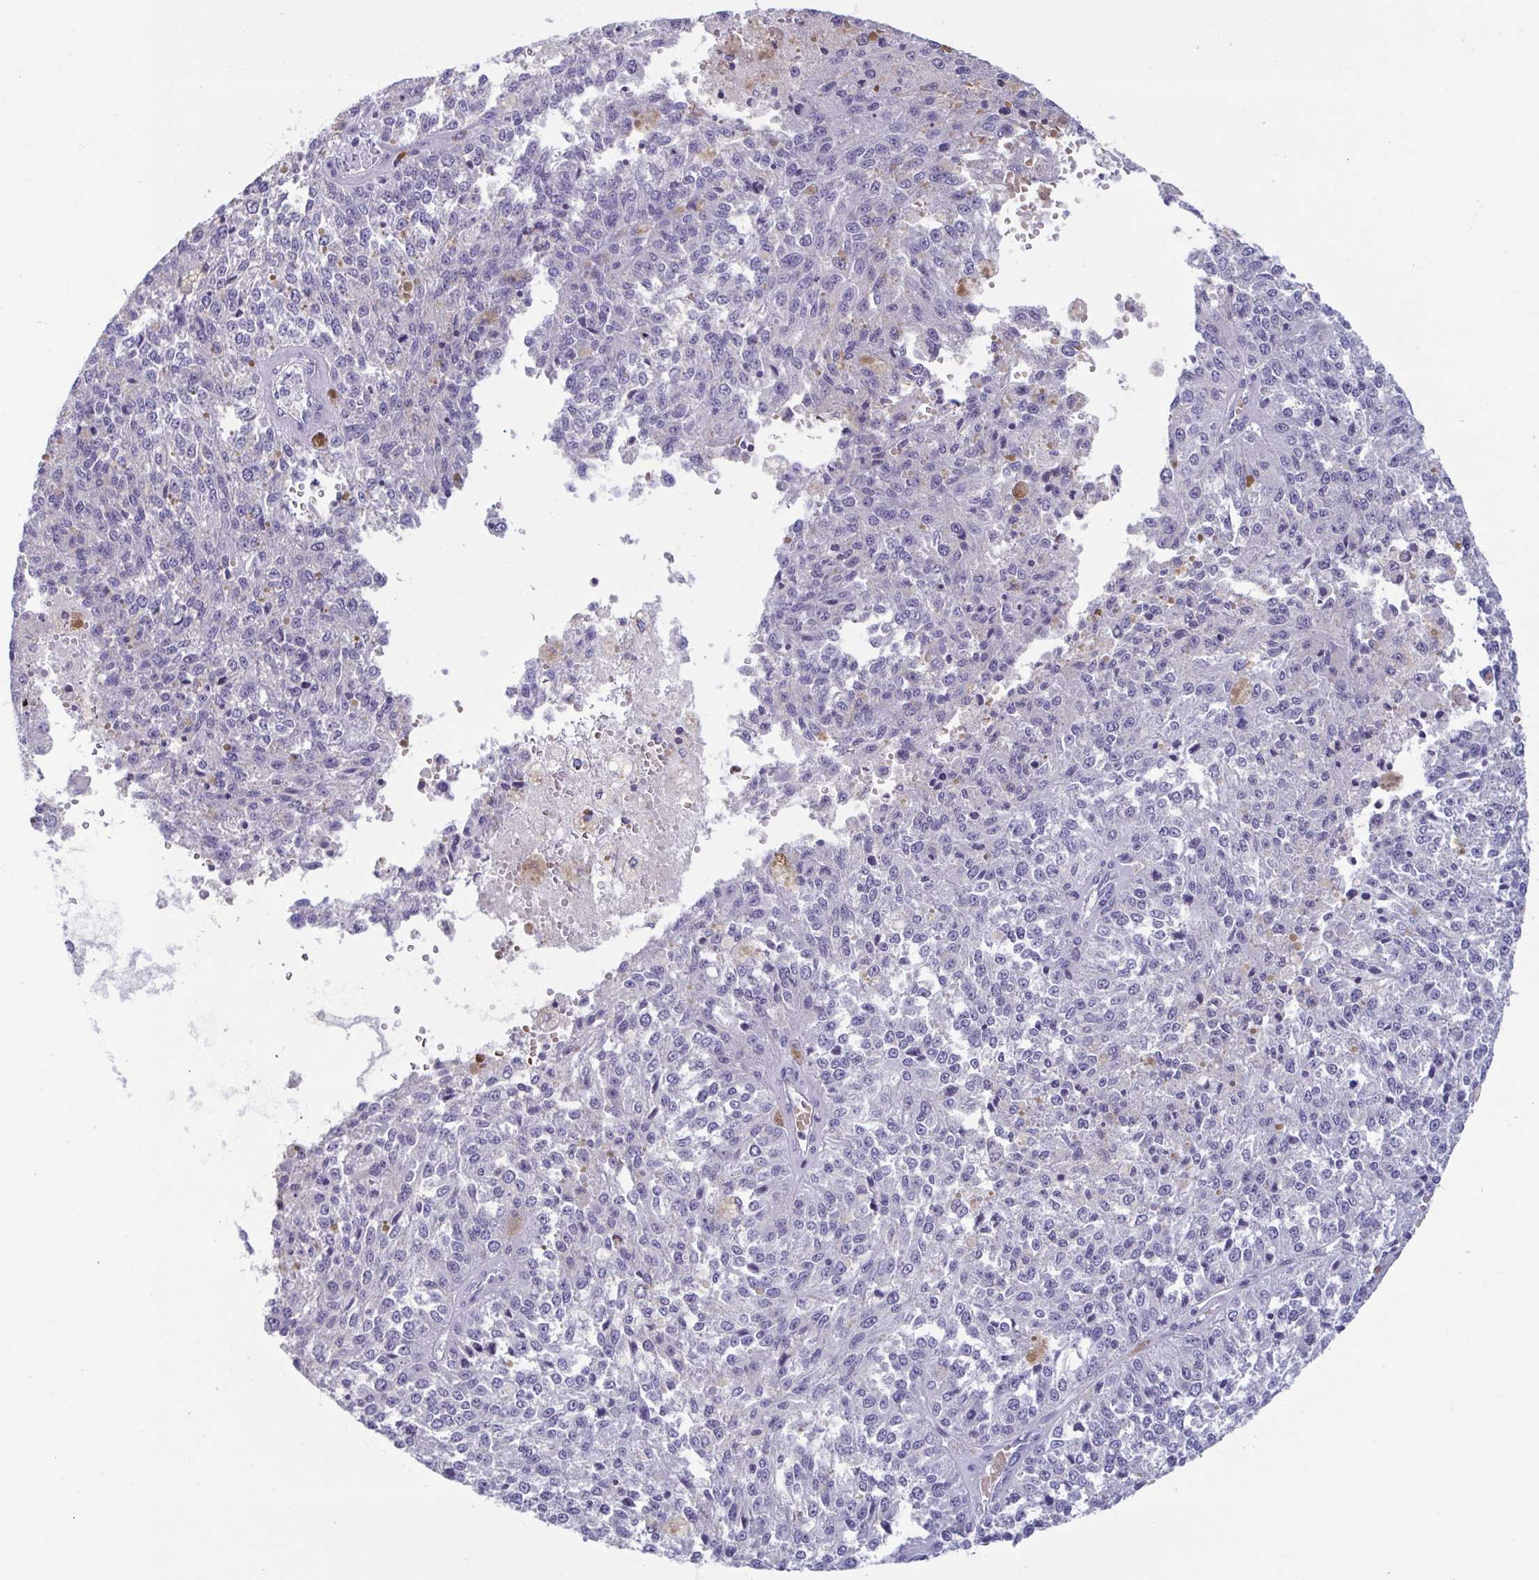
{"staining": {"intensity": "negative", "quantity": "none", "location": "none"}, "tissue": "melanoma", "cell_type": "Tumor cells", "image_type": "cancer", "snomed": [{"axis": "morphology", "description": "Malignant melanoma, Metastatic site"}, {"axis": "topography", "description": "Lymph node"}], "caption": "The immunohistochemistry histopathology image has no significant staining in tumor cells of malignant melanoma (metastatic site) tissue.", "gene": "MORC4", "patient": {"sex": "female", "age": 64}}